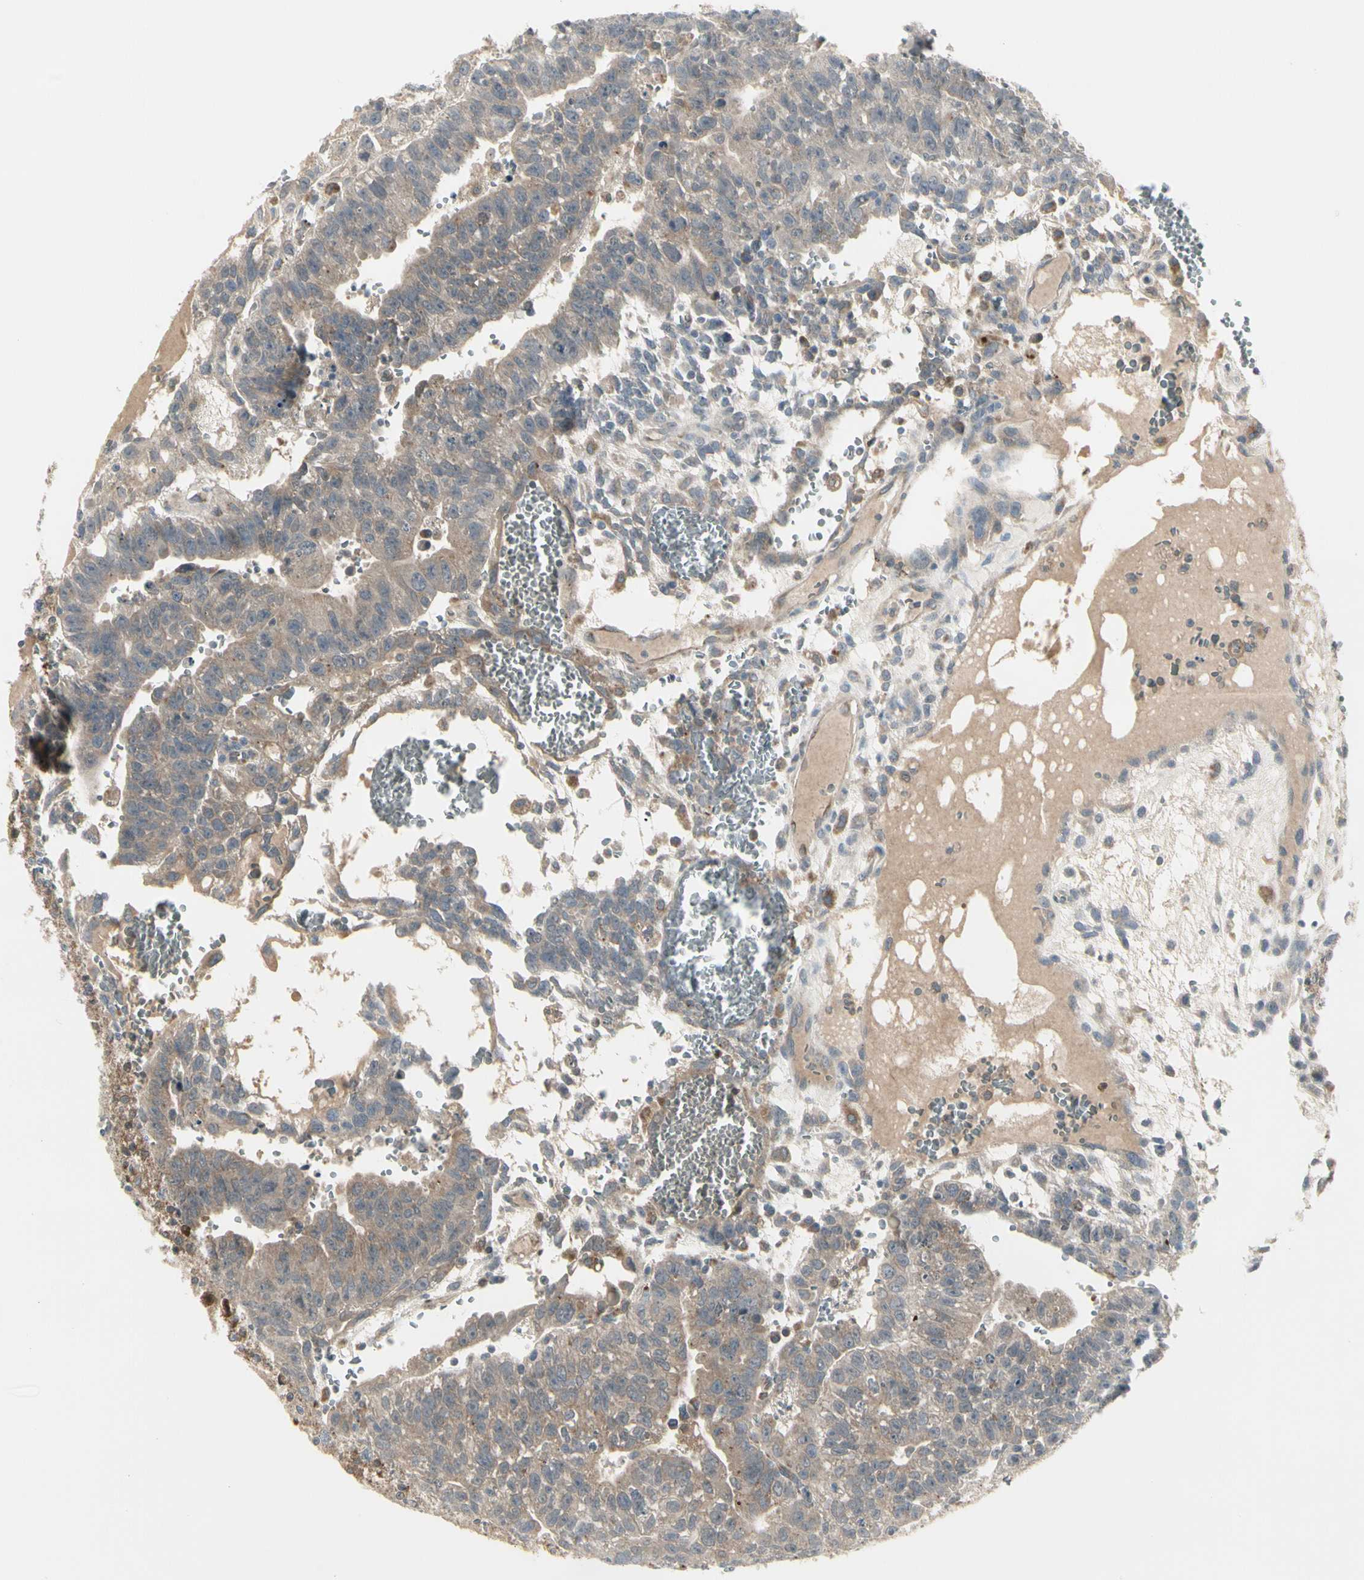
{"staining": {"intensity": "weak", "quantity": ">75%", "location": "cytoplasmic/membranous"}, "tissue": "testis cancer", "cell_type": "Tumor cells", "image_type": "cancer", "snomed": [{"axis": "morphology", "description": "Seminoma, NOS"}, {"axis": "morphology", "description": "Carcinoma, Embryonal, NOS"}, {"axis": "topography", "description": "Testis"}], "caption": "Immunohistochemistry (IHC) of testis cancer reveals low levels of weak cytoplasmic/membranous positivity in about >75% of tumor cells. (DAB (3,3'-diaminobenzidine) IHC with brightfield microscopy, high magnification).", "gene": "GRN", "patient": {"sex": "male", "age": 52}}